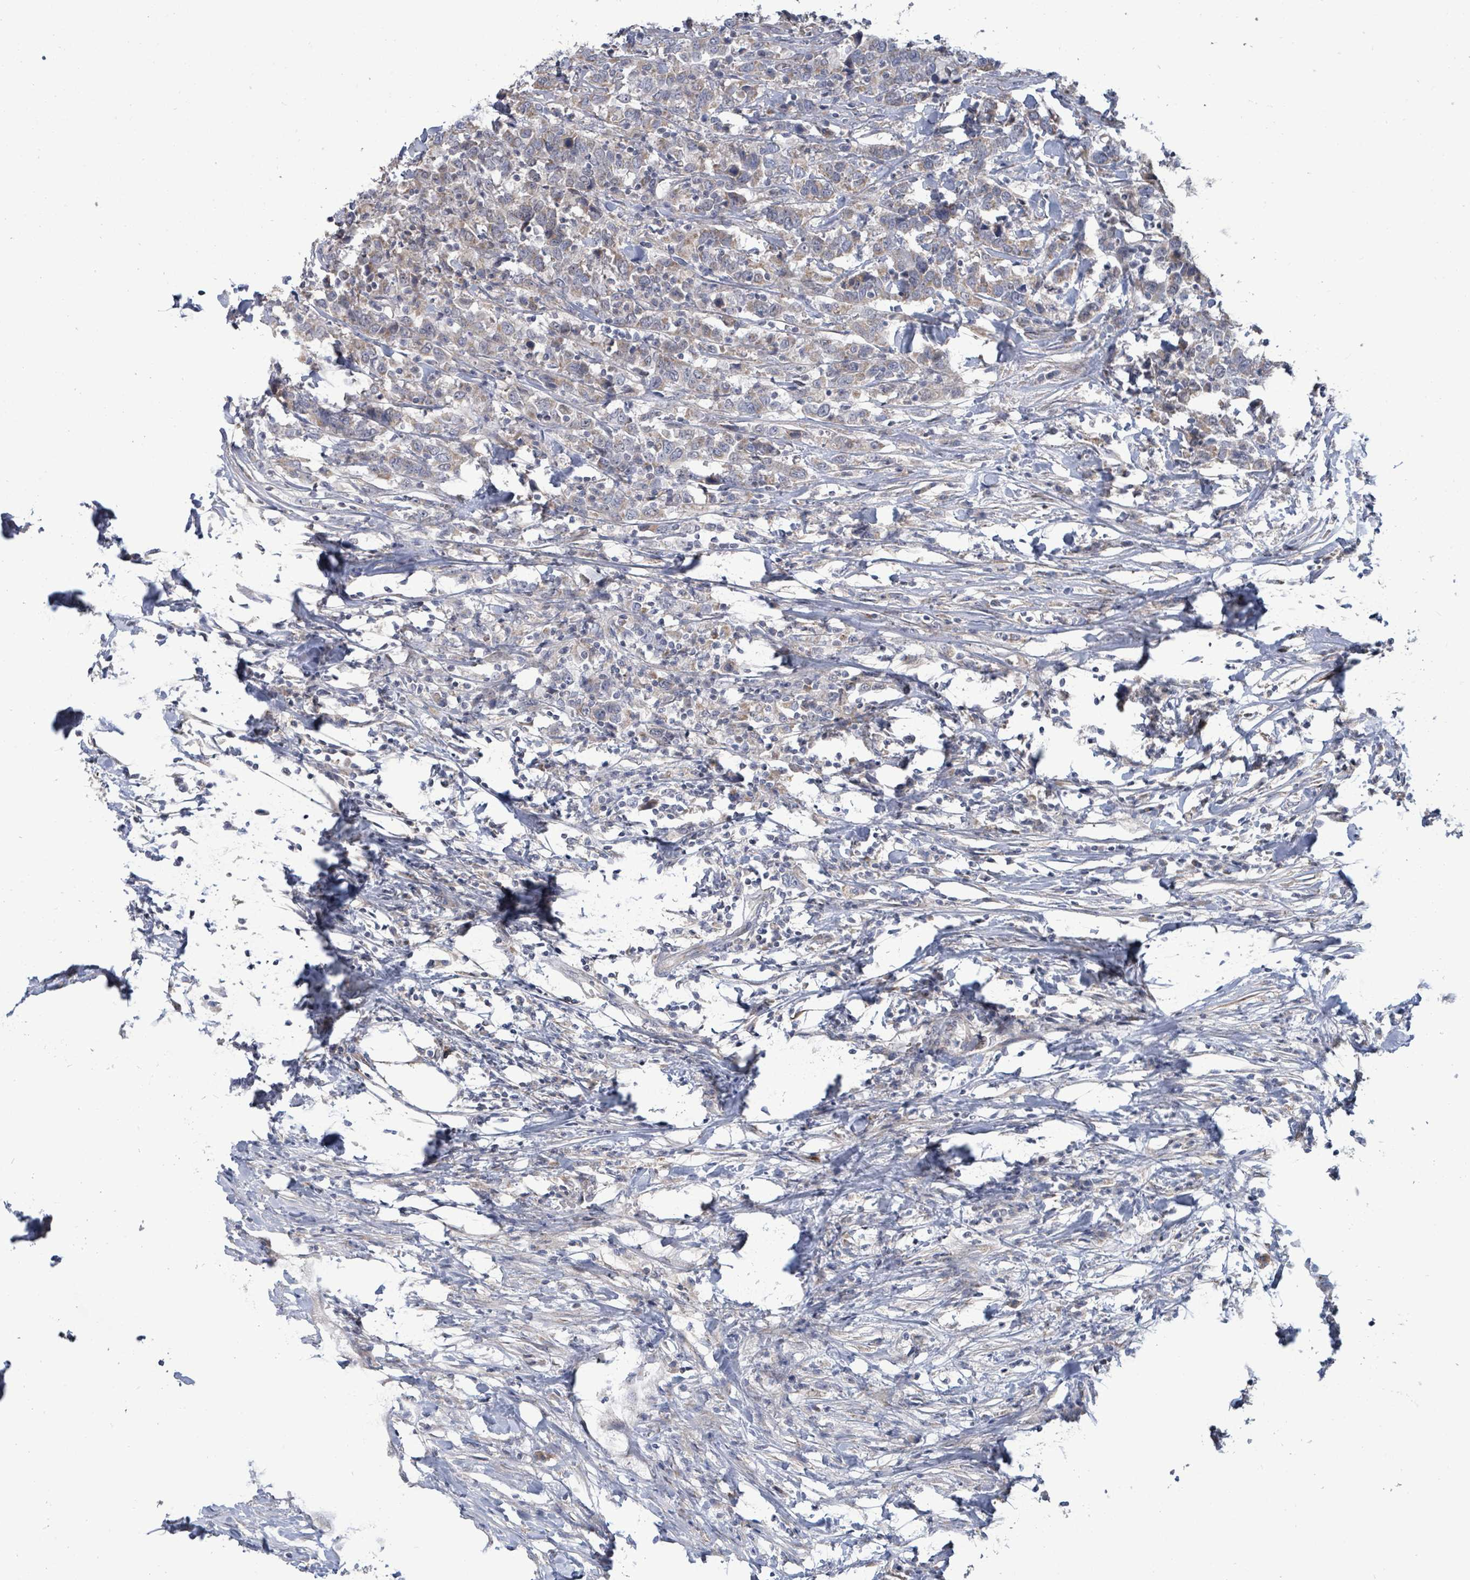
{"staining": {"intensity": "weak", "quantity": "25%-75%", "location": "cytoplasmic/membranous"}, "tissue": "urothelial cancer", "cell_type": "Tumor cells", "image_type": "cancer", "snomed": [{"axis": "morphology", "description": "Urothelial carcinoma, High grade"}, {"axis": "topography", "description": "Urinary bladder"}], "caption": "This image shows immunohistochemistry staining of urothelial cancer, with low weak cytoplasmic/membranous positivity in about 25%-75% of tumor cells.", "gene": "ZFPM1", "patient": {"sex": "male", "age": 61}}